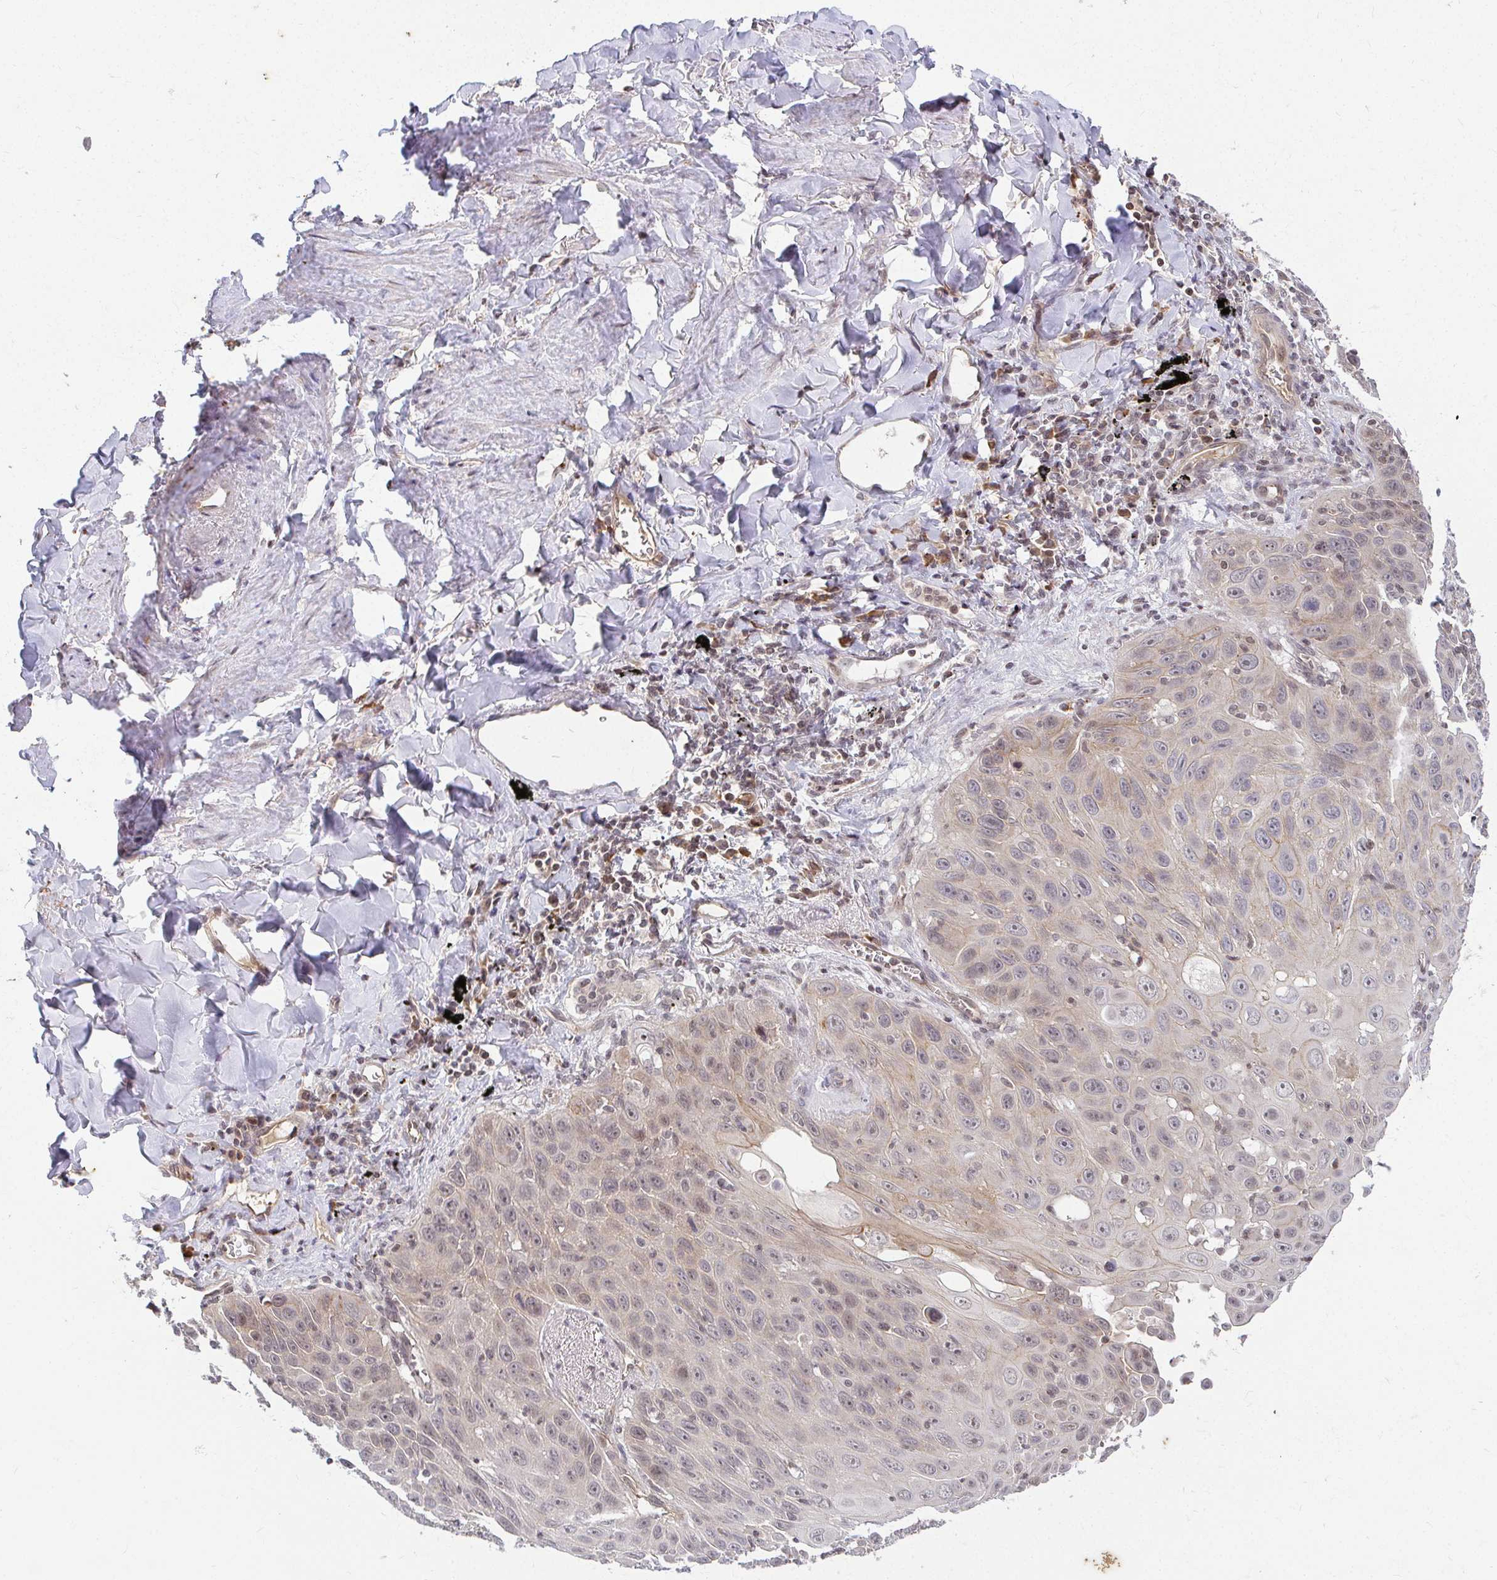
{"staining": {"intensity": "weak", "quantity": "25%-75%", "location": "cytoplasmic/membranous"}, "tissue": "lung cancer", "cell_type": "Tumor cells", "image_type": "cancer", "snomed": [{"axis": "morphology", "description": "Squamous cell carcinoma, NOS"}, {"axis": "morphology", "description": "Squamous cell carcinoma, metastatic, NOS"}, {"axis": "topography", "description": "Lymph node"}, {"axis": "topography", "description": "Lung"}], "caption": "Lung squamous cell carcinoma stained with DAB immunohistochemistry exhibits low levels of weak cytoplasmic/membranous positivity in about 25%-75% of tumor cells.", "gene": "ANK3", "patient": {"sex": "female", "age": 62}}